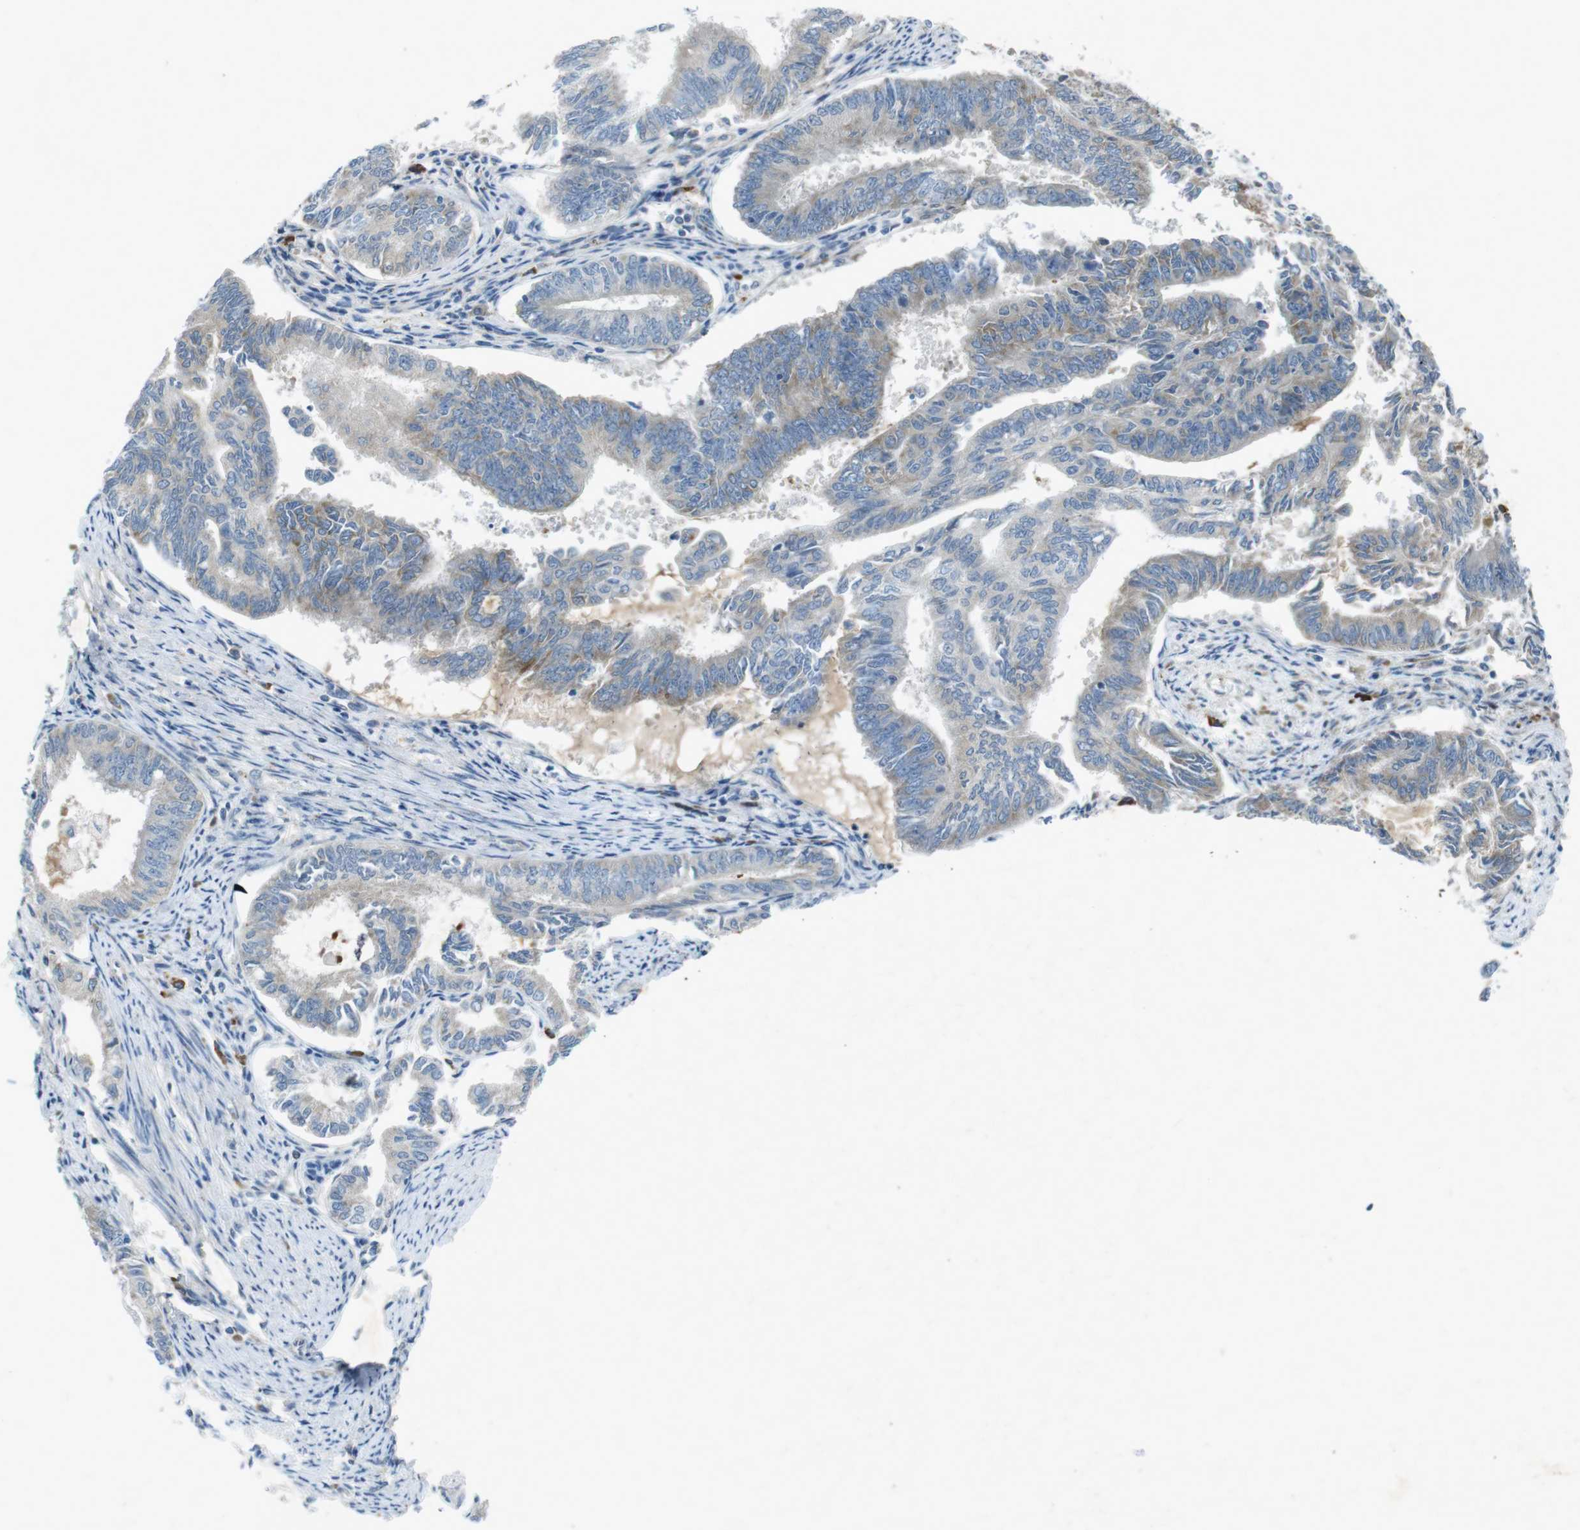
{"staining": {"intensity": "weak", "quantity": ">75%", "location": "cytoplasmic/membranous"}, "tissue": "endometrial cancer", "cell_type": "Tumor cells", "image_type": "cancer", "snomed": [{"axis": "morphology", "description": "Adenocarcinoma, NOS"}, {"axis": "topography", "description": "Endometrium"}], "caption": "This photomicrograph reveals IHC staining of endometrial cancer (adenocarcinoma), with low weak cytoplasmic/membranous positivity in about >75% of tumor cells.", "gene": "FLCN", "patient": {"sex": "female", "age": 86}}